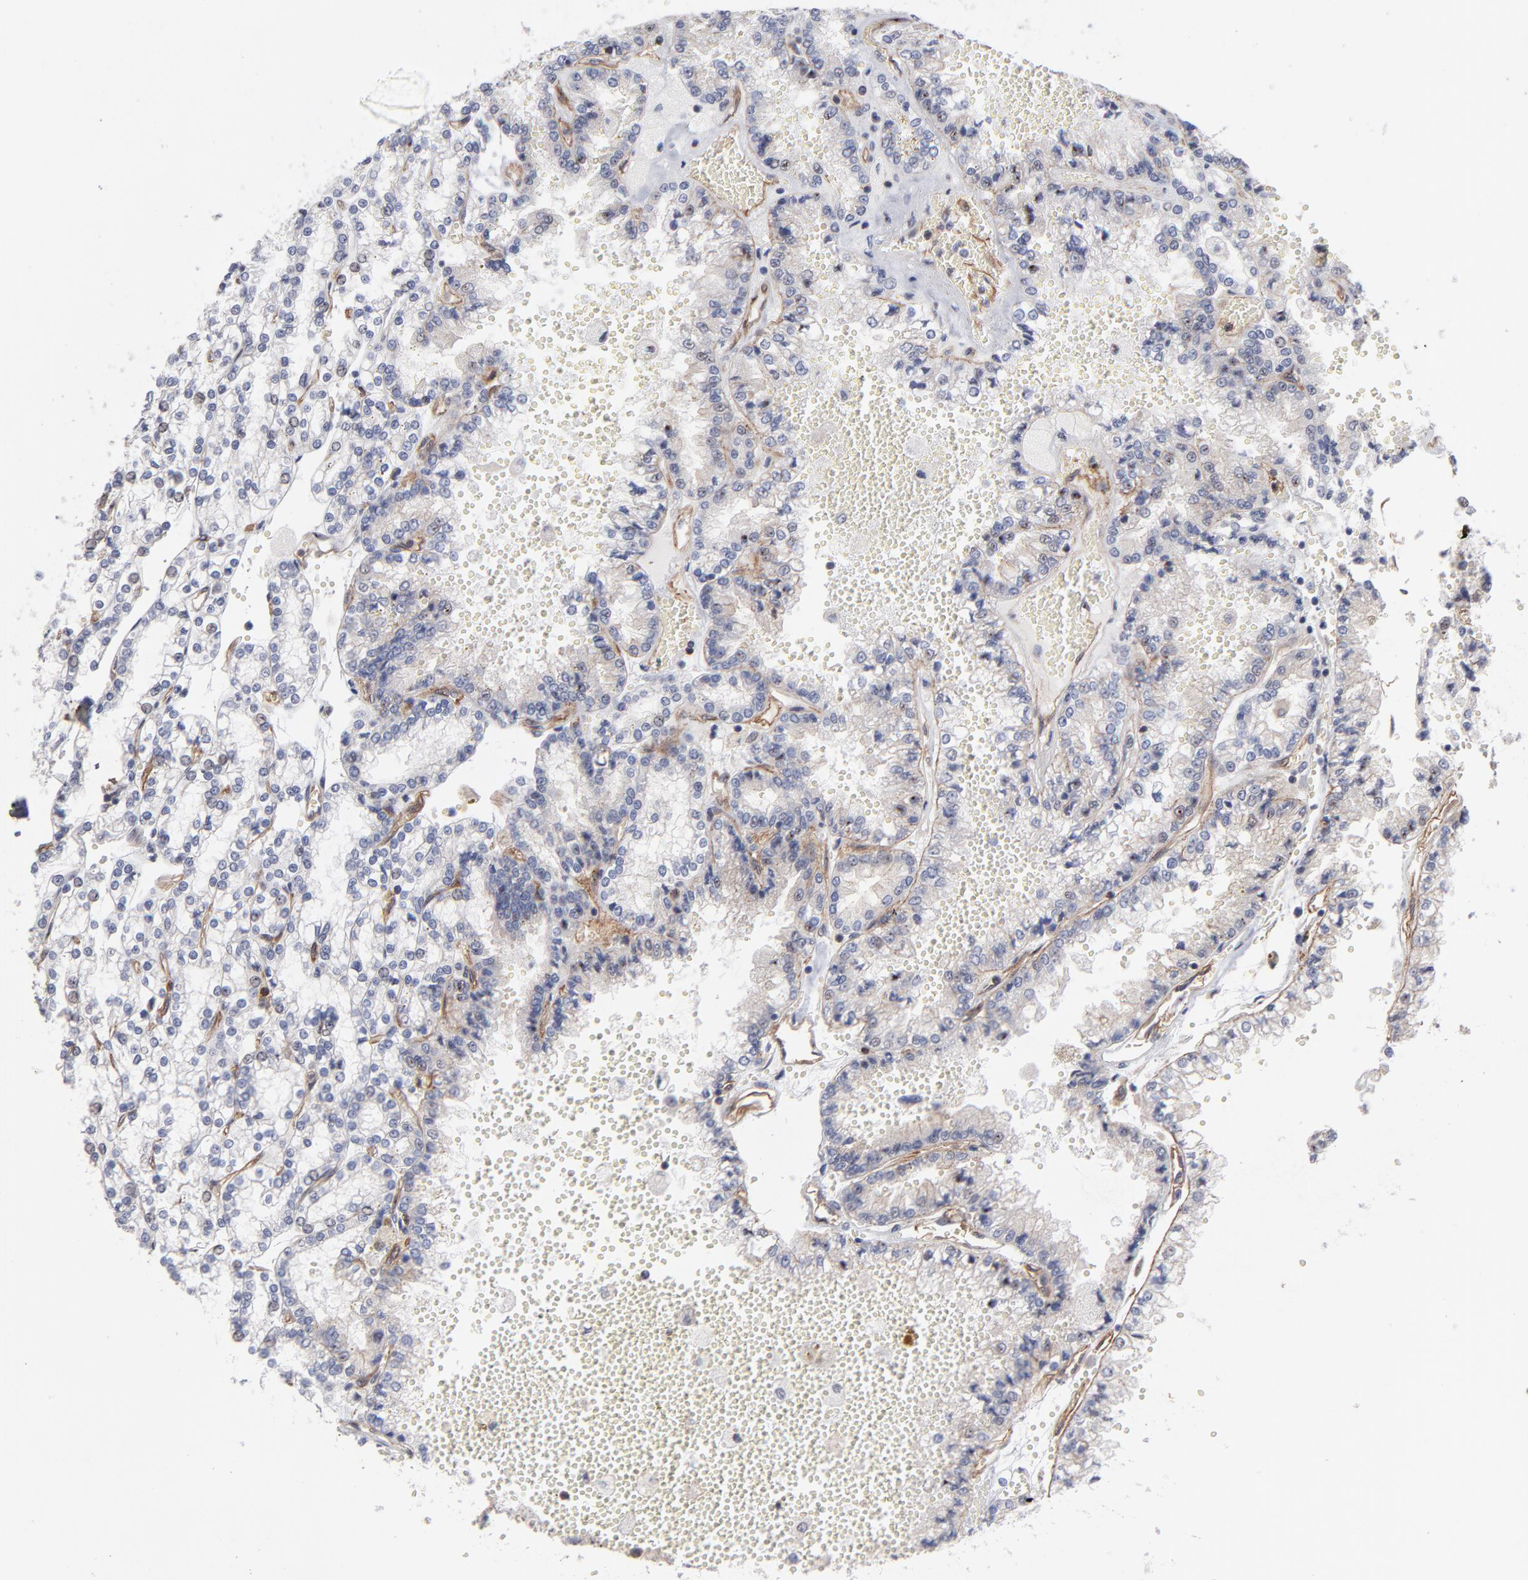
{"staining": {"intensity": "negative", "quantity": "none", "location": "none"}, "tissue": "renal cancer", "cell_type": "Tumor cells", "image_type": "cancer", "snomed": [{"axis": "morphology", "description": "Adenocarcinoma, NOS"}, {"axis": "topography", "description": "Kidney"}], "caption": "Immunohistochemistry histopathology image of neoplastic tissue: human renal cancer stained with DAB displays no significant protein expression in tumor cells.", "gene": "PXN", "patient": {"sex": "female", "age": 56}}